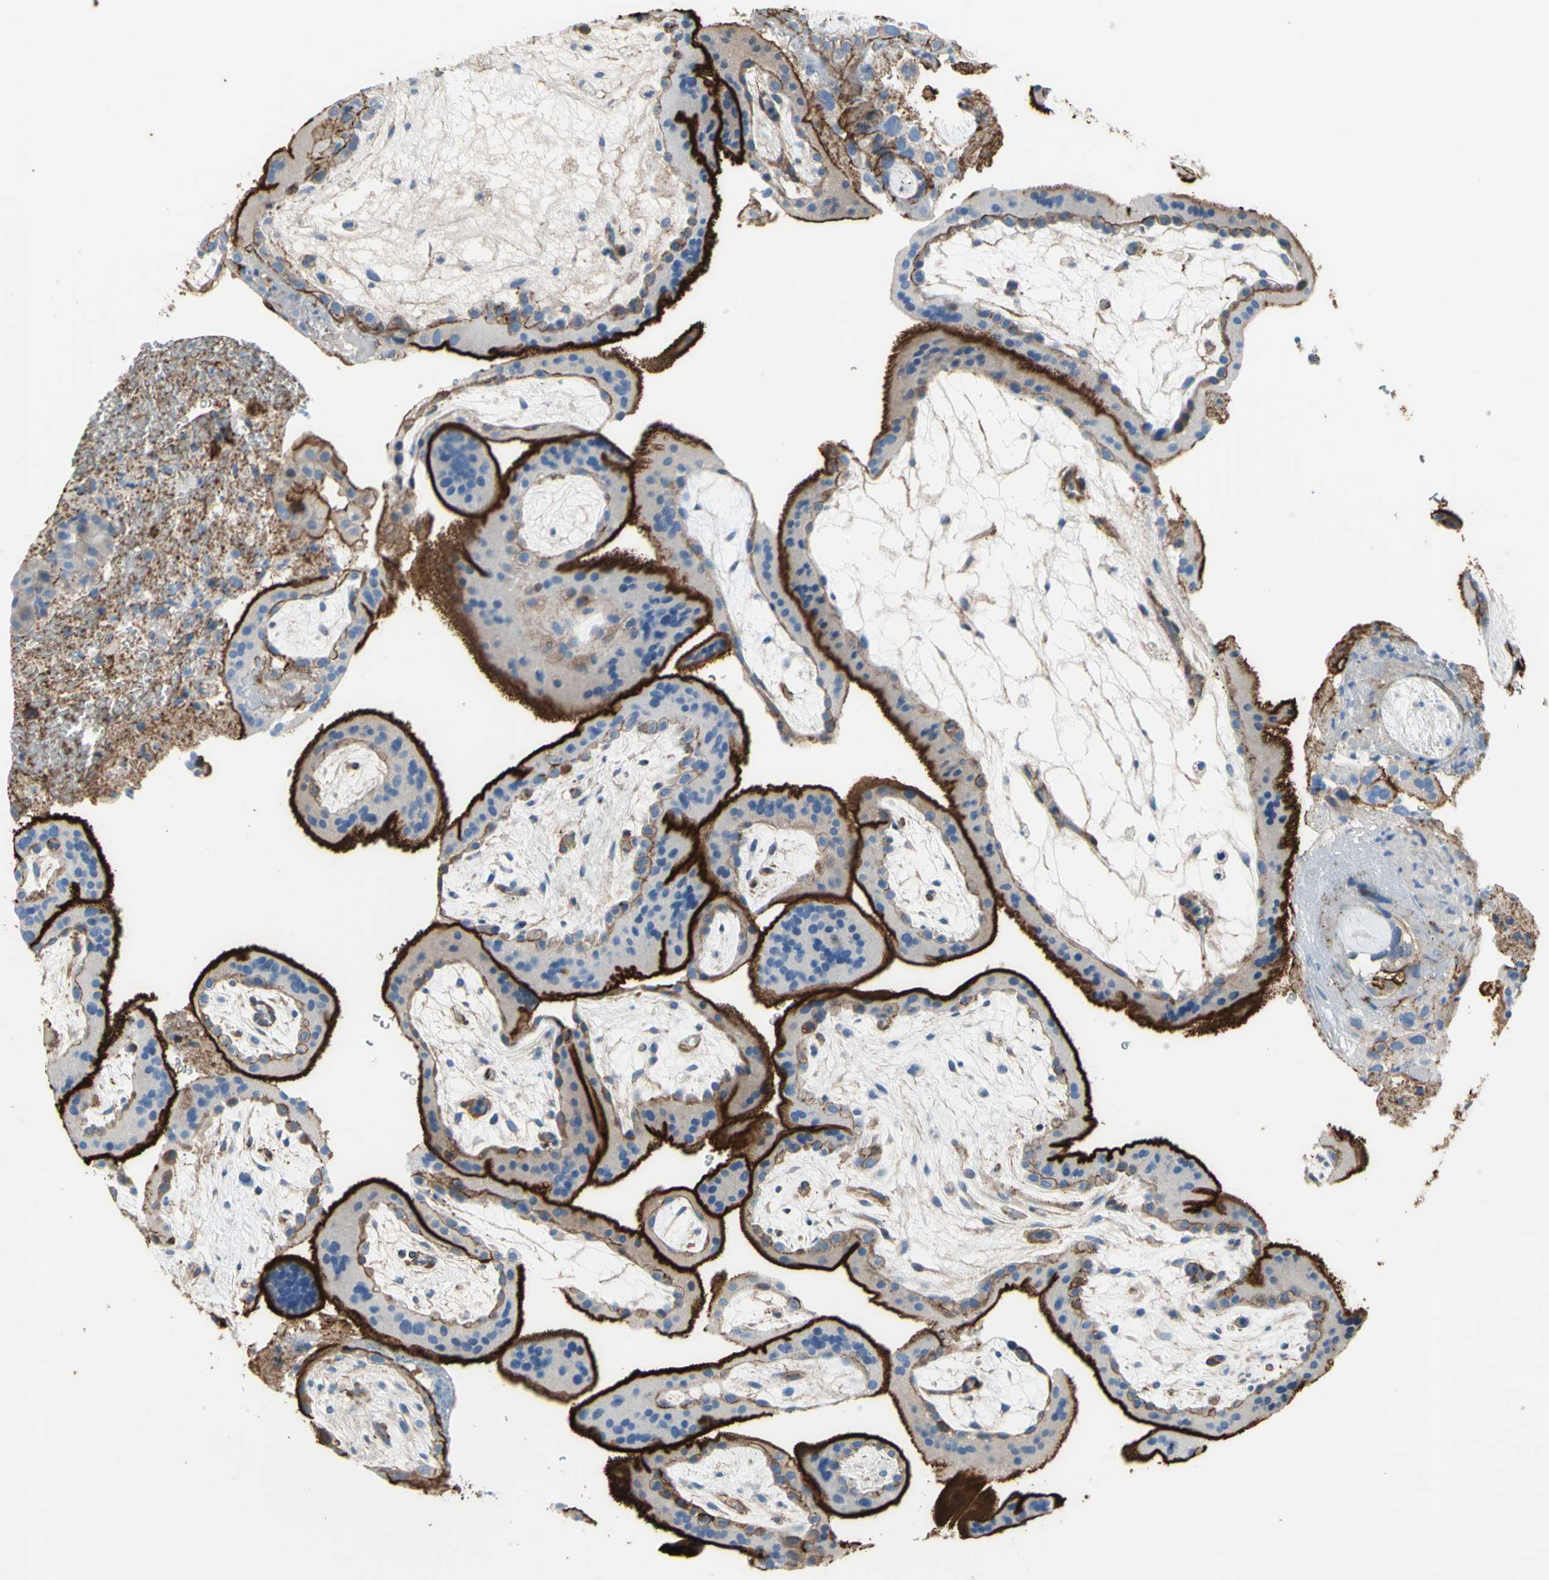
{"staining": {"intensity": "weak", "quantity": ">75%", "location": "cytoplasmic/membranous"}, "tissue": "placenta", "cell_type": "Decidual cells", "image_type": "normal", "snomed": [{"axis": "morphology", "description": "Normal tissue, NOS"}, {"axis": "topography", "description": "Placenta"}], "caption": "A brown stain shows weak cytoplasmic/membranous staining of a protein in decidual cells of benign placenta. The staining is performed using DAB brown chromogen to label protein expression. The nuclei are counter-stained blue using hematoxylin.", "gene": "MUC1", "patient": {"sex": "female", "age": 19}}